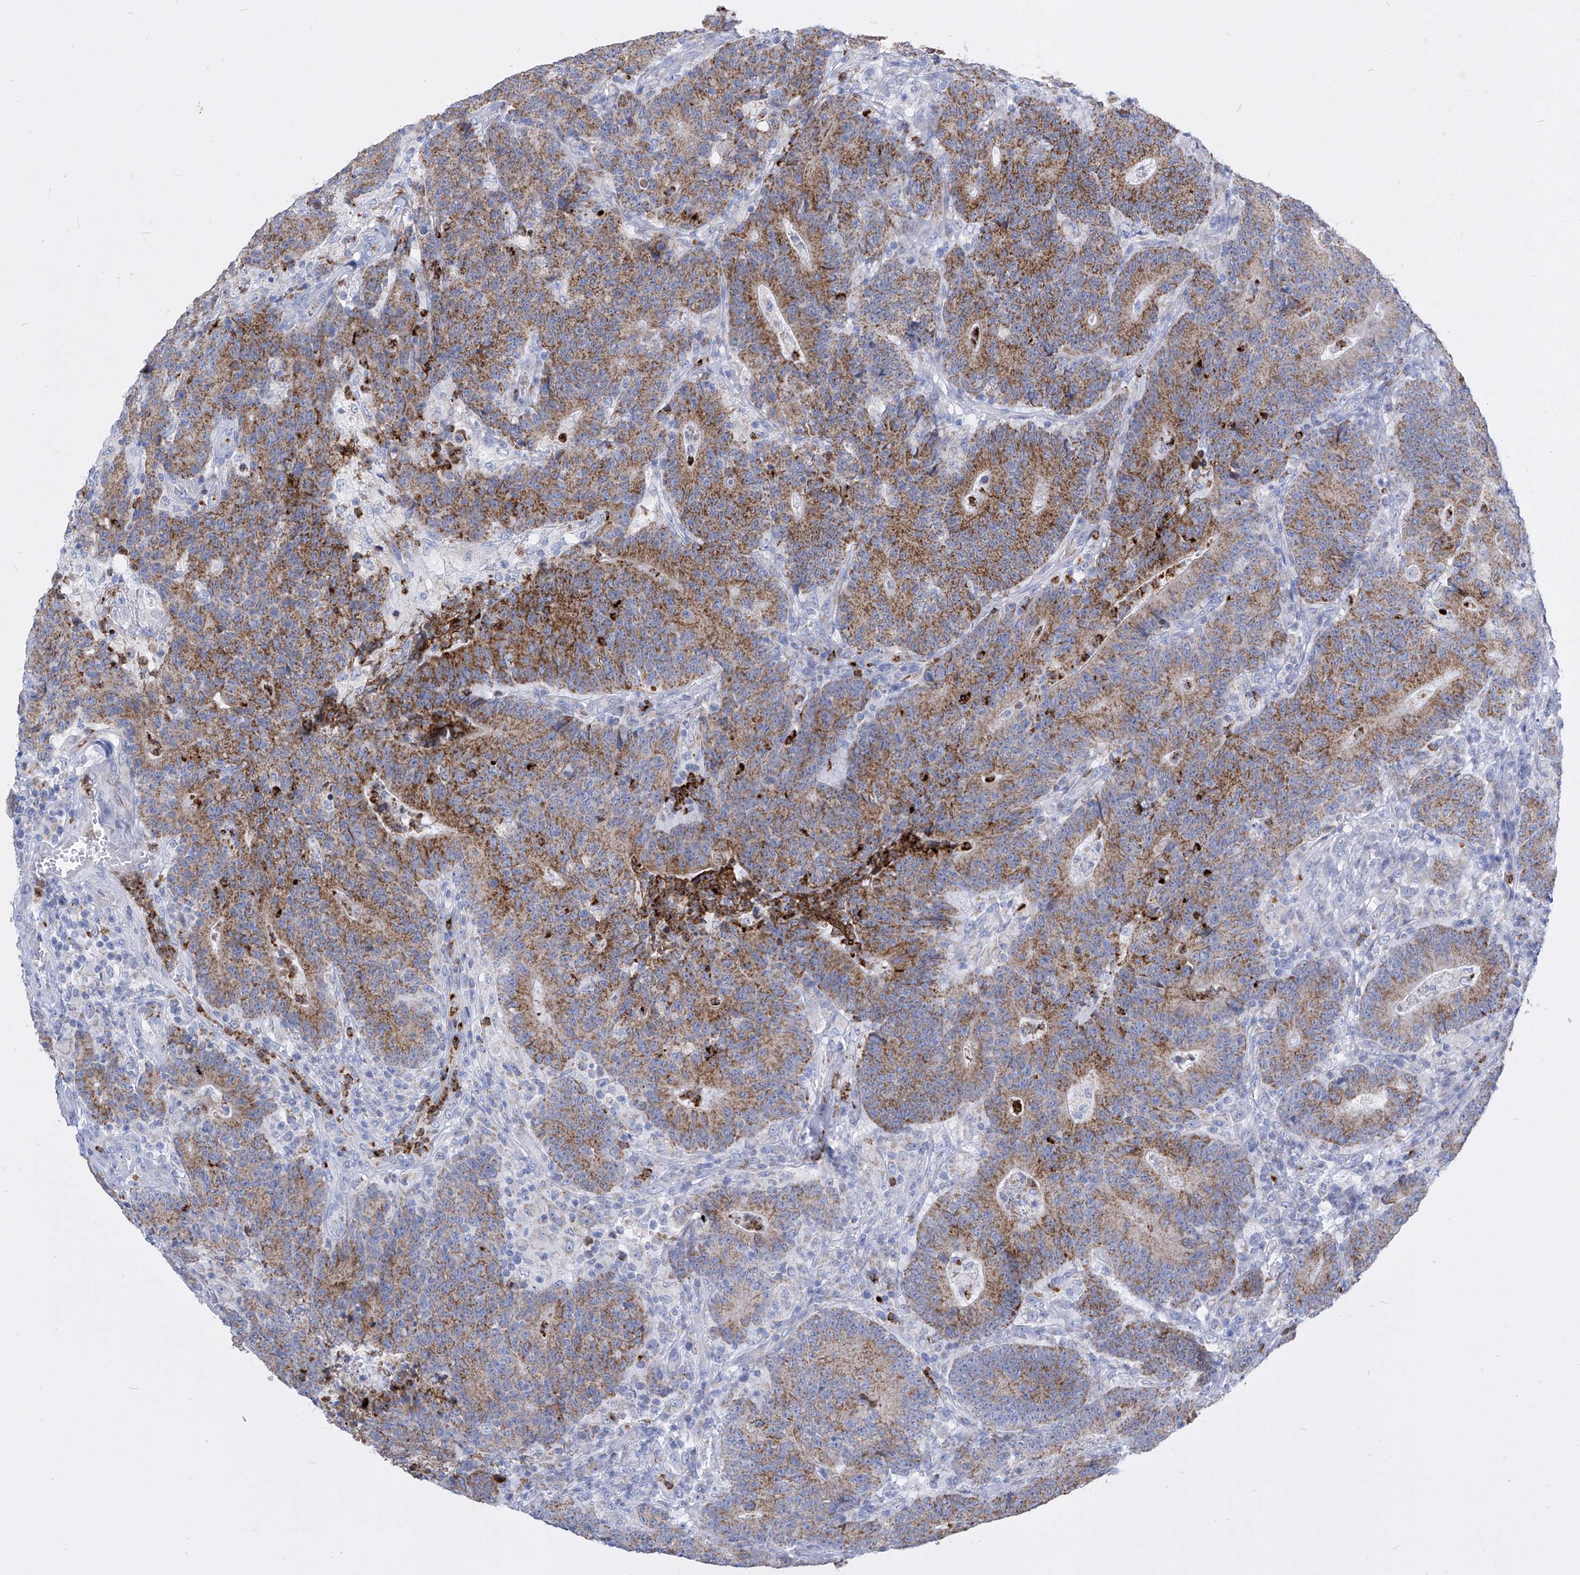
{"staining": {"intensity": "moderate", "quantity": ">75%", "location": "cytoplasmic/membranous"}, "tissue": "colorectal cancer", "cell_type": "Tumor cells", "image_type": "cancer", "snomed": [{"axis": "morphology", "description": "Normal tissue, NOS"}, {"axis": "morphology", "description": "Adenocarcinoma, NOS"}, {"axis": "topography", "description": "Colon"}], "caption": "A photomicrograph showing moderate cytoplasmic/membranous positivity in approximately >75% of tumor cells in adenocarcinoma (colorectal), as visualized by brown immunohistochemical staining.", "gene": "COQ3", "patient": {"sex": "female", "age": 75}}